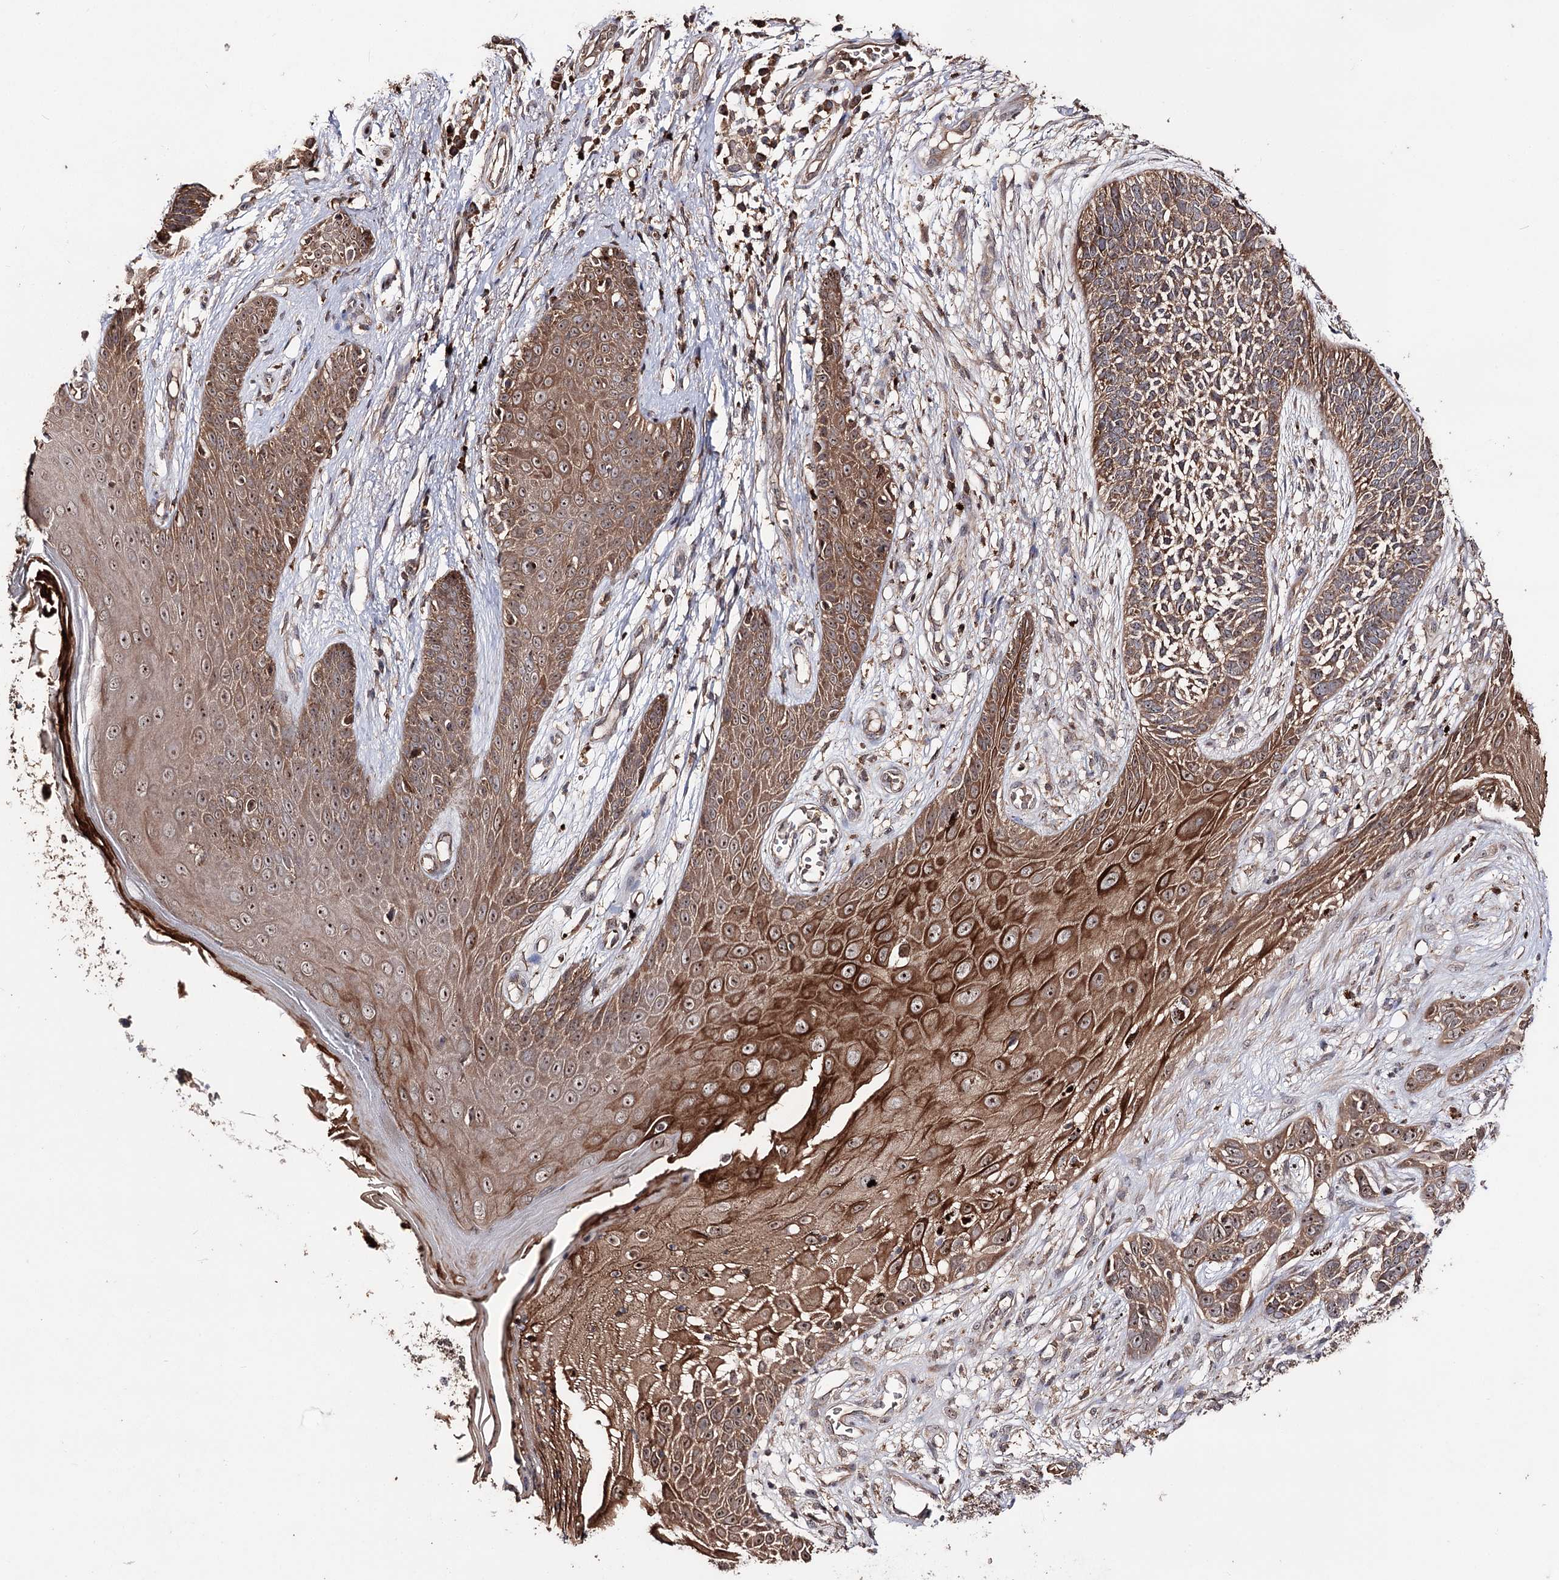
{"staining": {"intensity": "moderate", "quantity": ">75%", "location": "cytoplasmic/membranous"}, "tissue": "skin cancer", "cell_type": "Tumor cells", "image_type": "cancer", "snomed": [{"axis": "morphology", "description": "Basal cell carcinoma"}, {"axis": "topography", "description": "Skin"}], "caption": "Protein expression analysis of human skin cancer reveals moderate cytoplasmic/membranous expression in approximately >75% of tumor cells.", "gene": "FAM53B", "patient": {"sex": "female", "age": 84}}